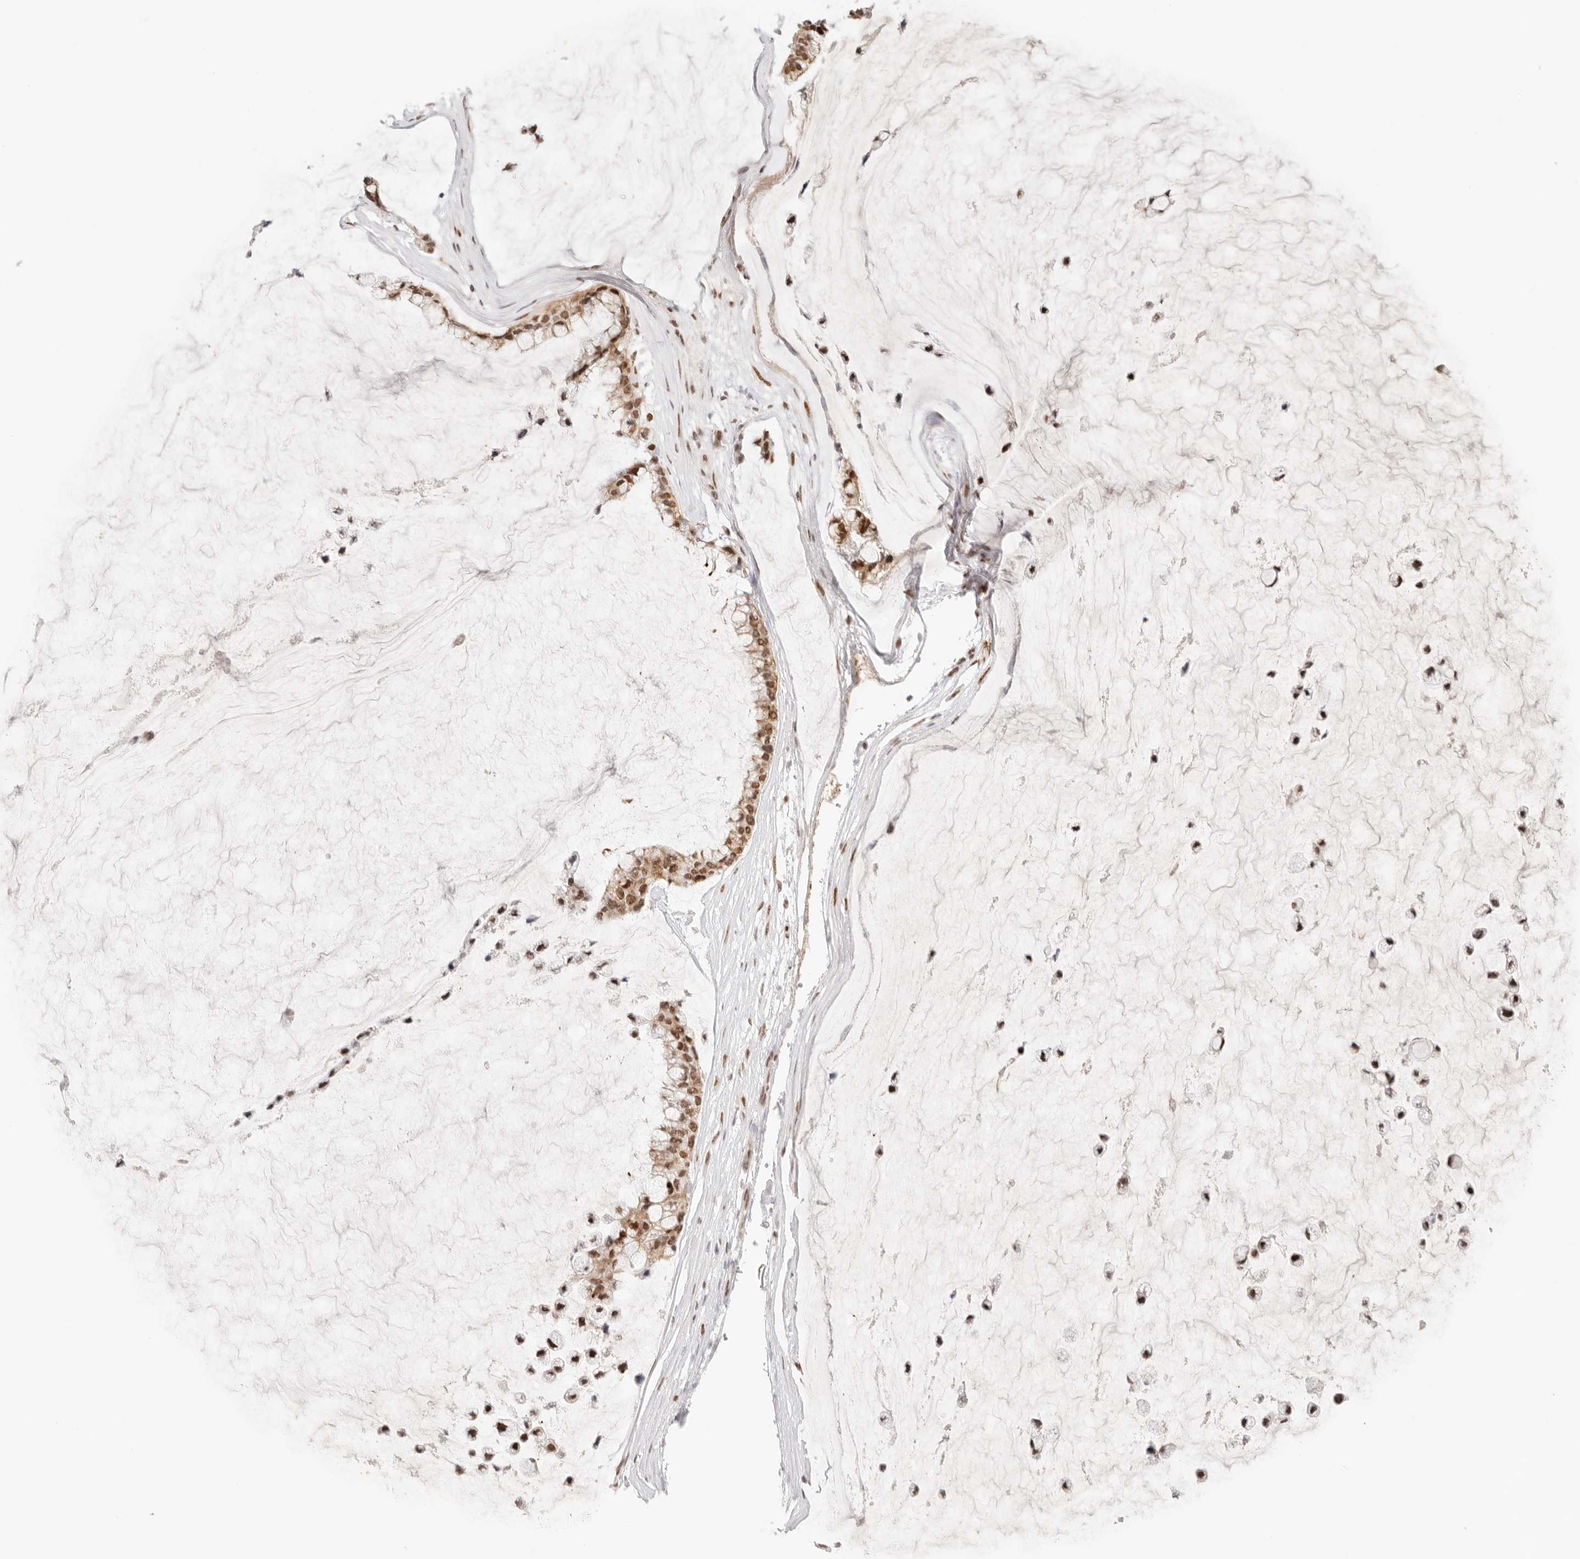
{"staining": {"intensity": "strong", "quantity": ">75%", "location": "nuclear"}, "tissue": "ovarian cancer", "cell_type": "Tumor cells", "image_type": "cancer", "snomed": [{"axis": "morphology", "description": "Cystadenocarcinoma, mucinous, NOS"}, {"axis": "topography", "description": "Ovary"}], "caption": "Tumor cells demonstrate high levels of strong nuclear expression in approximately >75% of cells in human ovarian mucinous cystadenocarcinoma.", "gene": "HOXC5", "patient": {"sex": "female", "age": 39}}